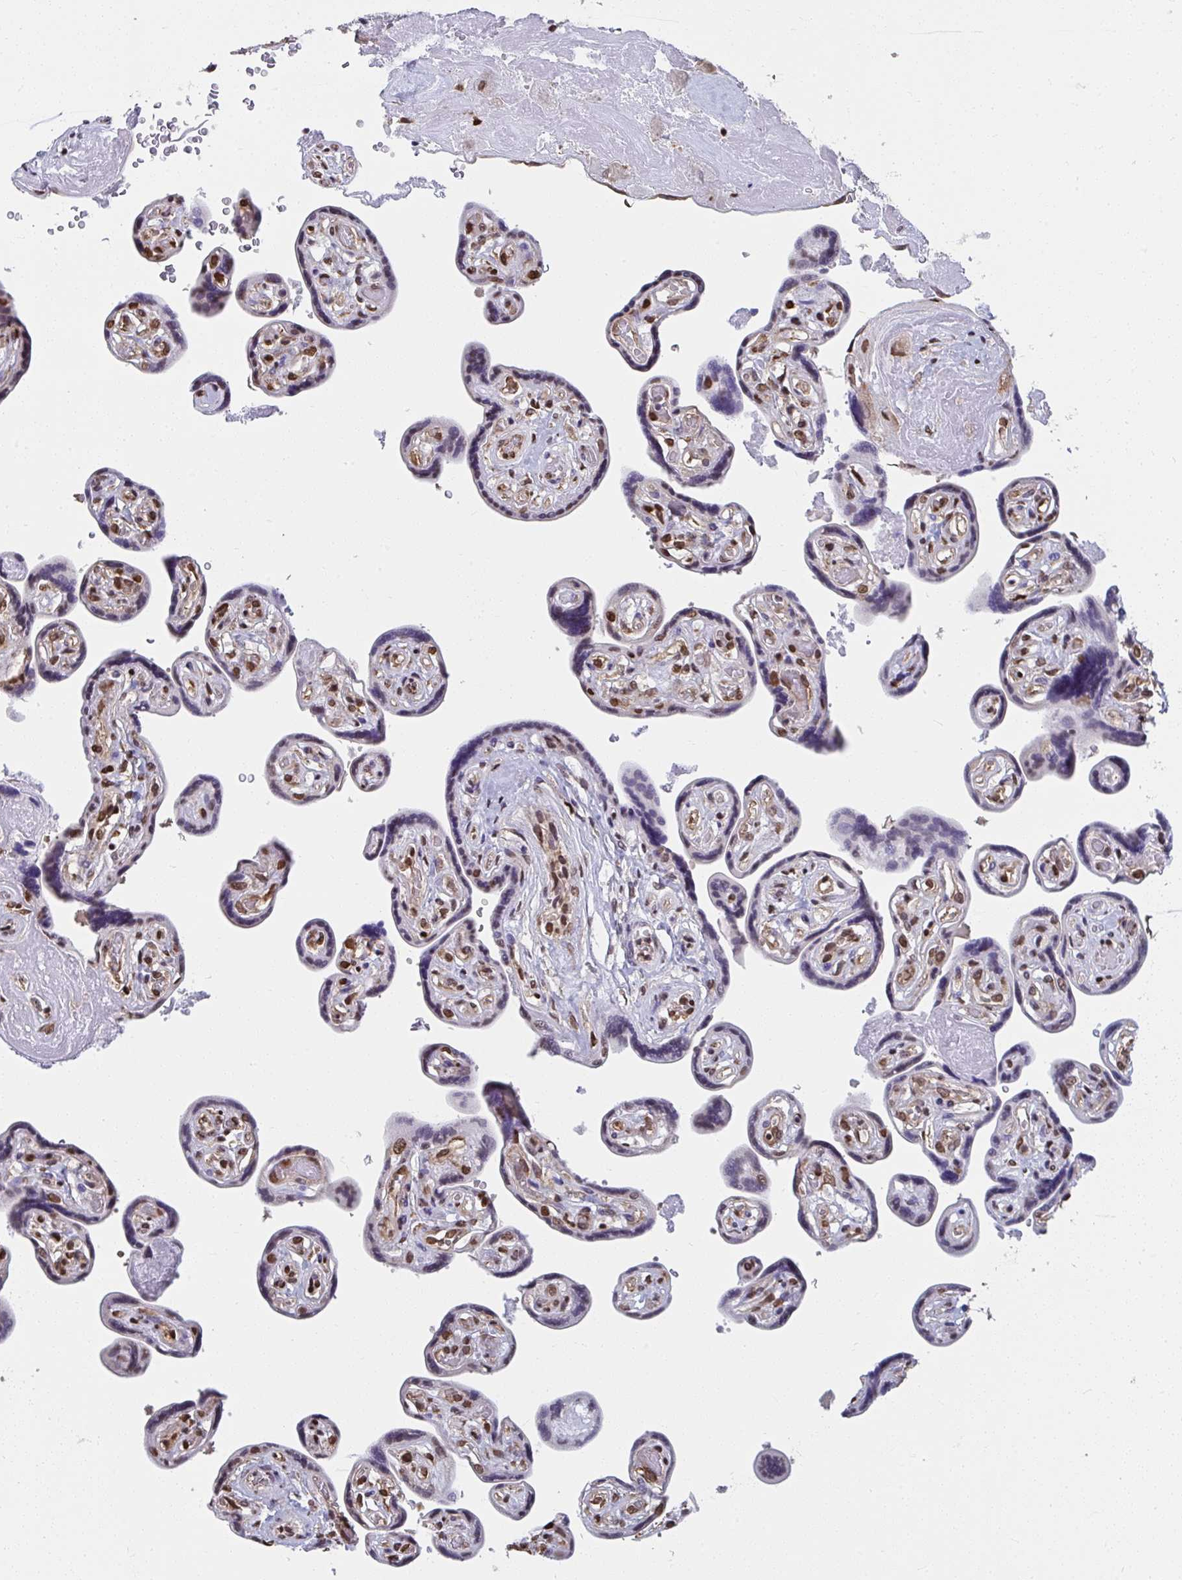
{"staining": {"intensity": "weak", "quantity": "25%-75%", "location": "nuclear"}, "tissue": "placenta", "cell_type": "Trophoblastic cells", "image_type": "normal", "snomed": [{"axis": "morphology", "description": "Normal tissue, NOS"}, {"axis": "topography", "description": "Placenta"}], "caption": "Immunohistochemical staining of normal human placenta reveals 25%-75% levels of weak nuclear protein positivity in approximately 25%-75% of trophoblastic cells. The protein is shown in brown color, while the nuclei are stained blue.", "gene": "SYNCRIP", "patient": {"sex": "female", "age": 32}}